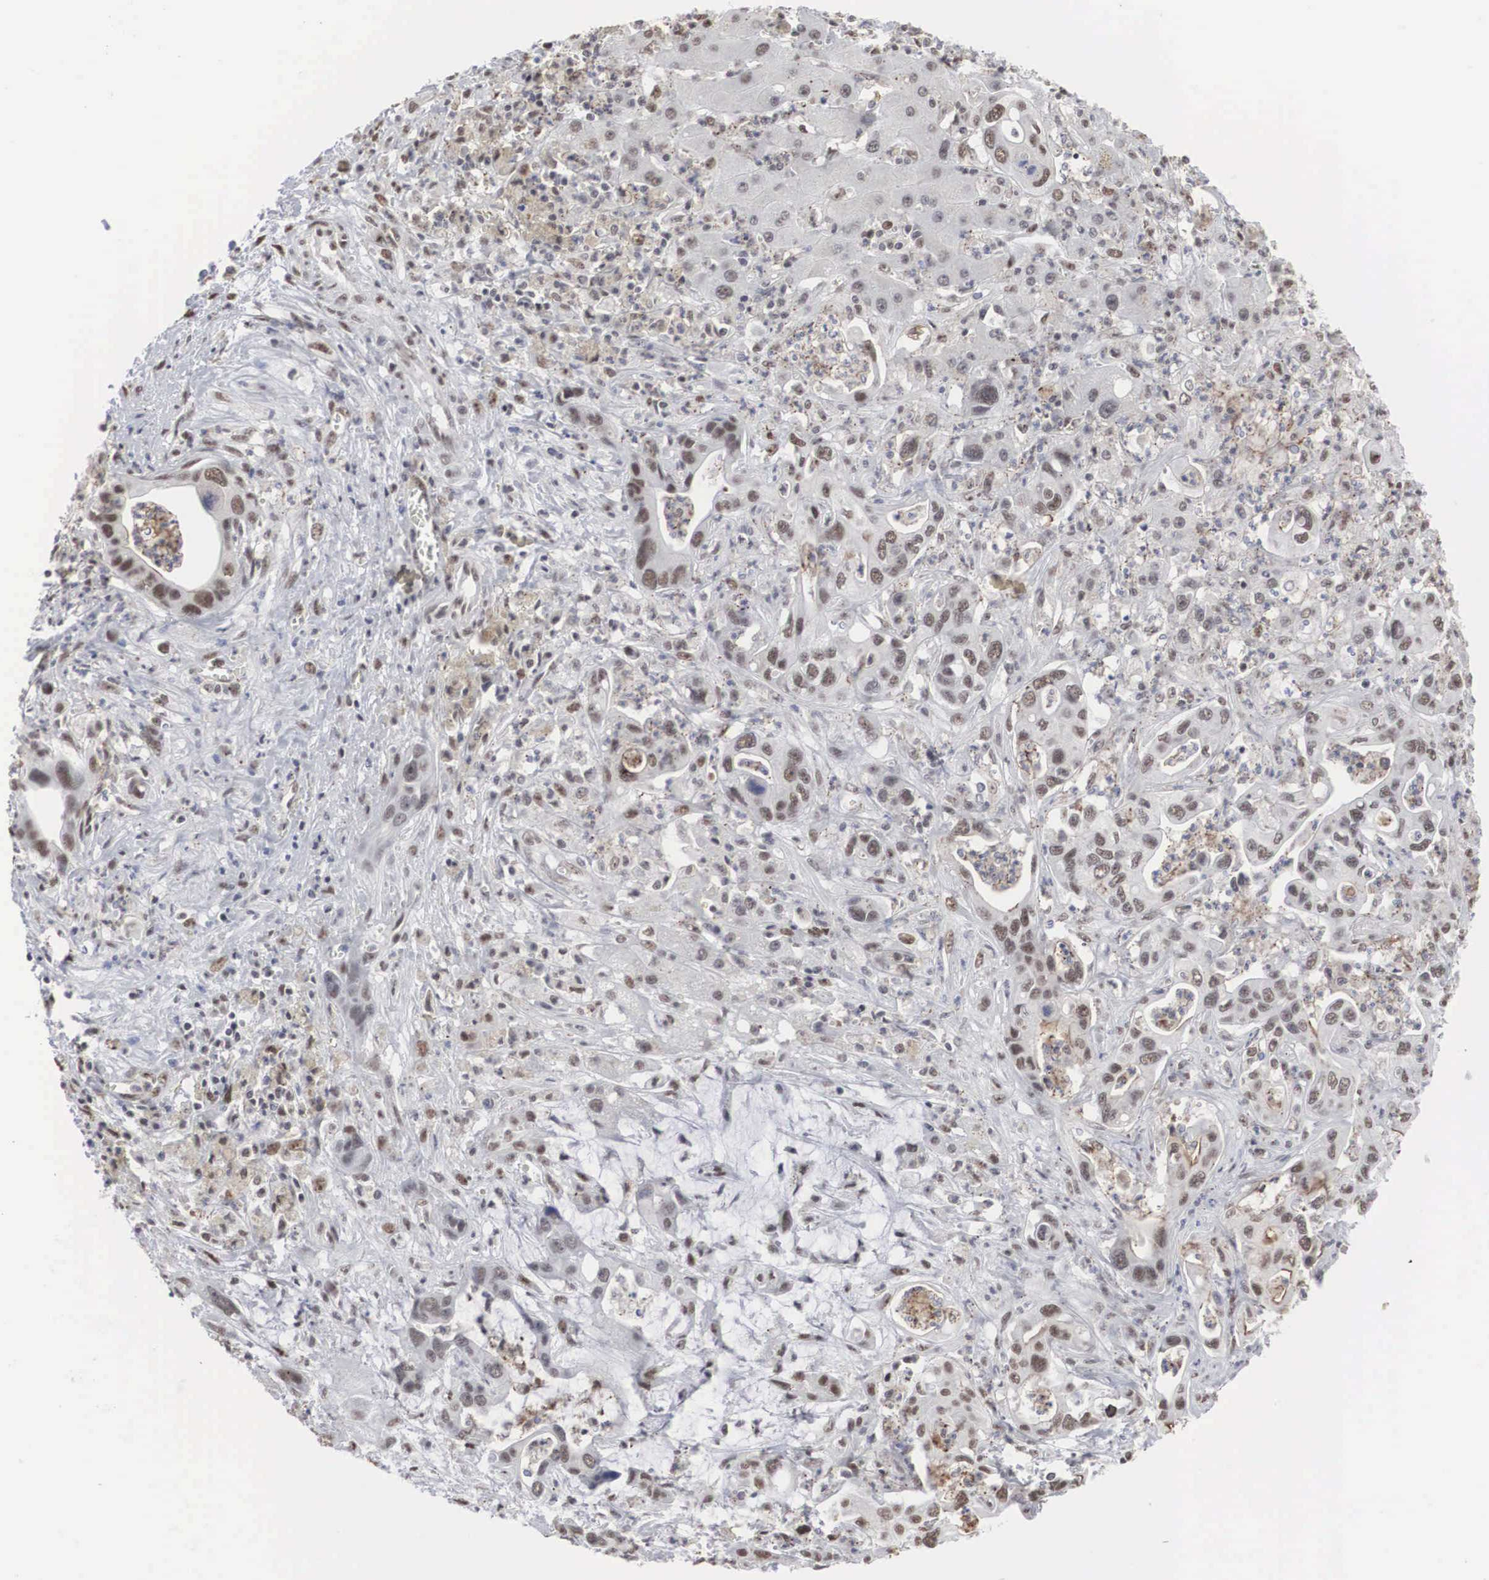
{"staining": {"intensity": "weak", "quantity": "<25%", "location": "cytoplasmic/membranous,nuclear"}, "tissue": "liver cancer", "cell_type": "Tumor cells", "image_type": "cancer", "snomed": [{"axis": "morphology", "description": "Cholangiocarcinoma"}, {"axis": "topography", "description": "Liver"}], "caption": "Tumor cells show no significant protein positivity in liver cancer (cholangiocarcinoma).", "gene": "AUTS2", "patient": {"sex": "female", "age": 65}}